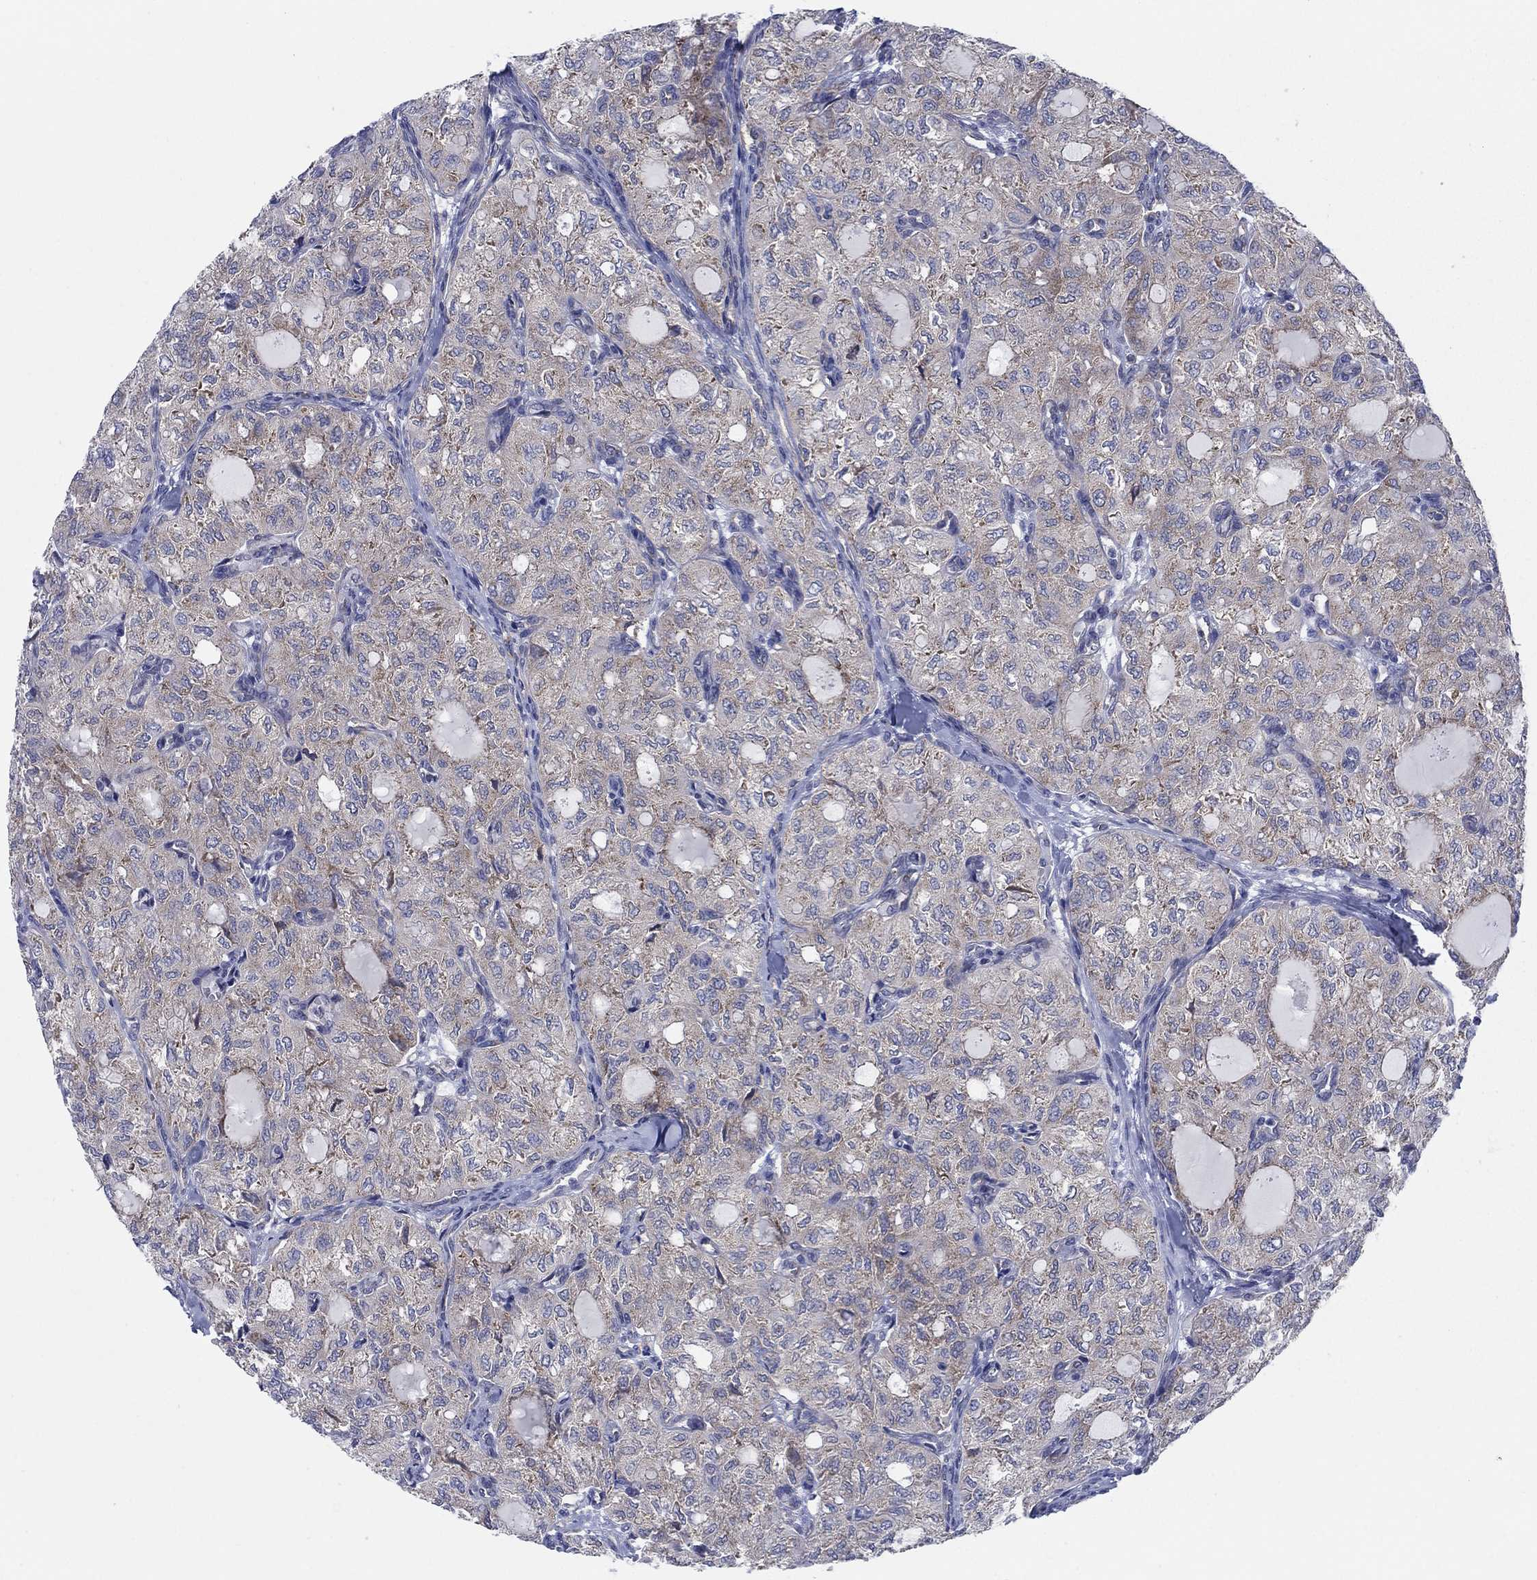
{"staining": {"intensity": "weak", "quantity": ">75%", "location": "cytoplasmic/membranous"}, "tissue": "thyroid cancer", "cell_type": "Tumor cells", "image_type": "cancer", "snomed": [{"axis": "morphology", "description": "Follicular adenoma carcinoma, NOS"}, {"axis": "topography", "description": "Thyroid gland"}], "caption": "This micrograph shows immunohistochemistry (IHC) staining of follicular adenoma carcinoma (thyroid), with low weak cytoplasmic/membranous expression in about >75% of tumor cells.", "gene": "TMEM59", "patient": {"sex": "male", "age": 75}}